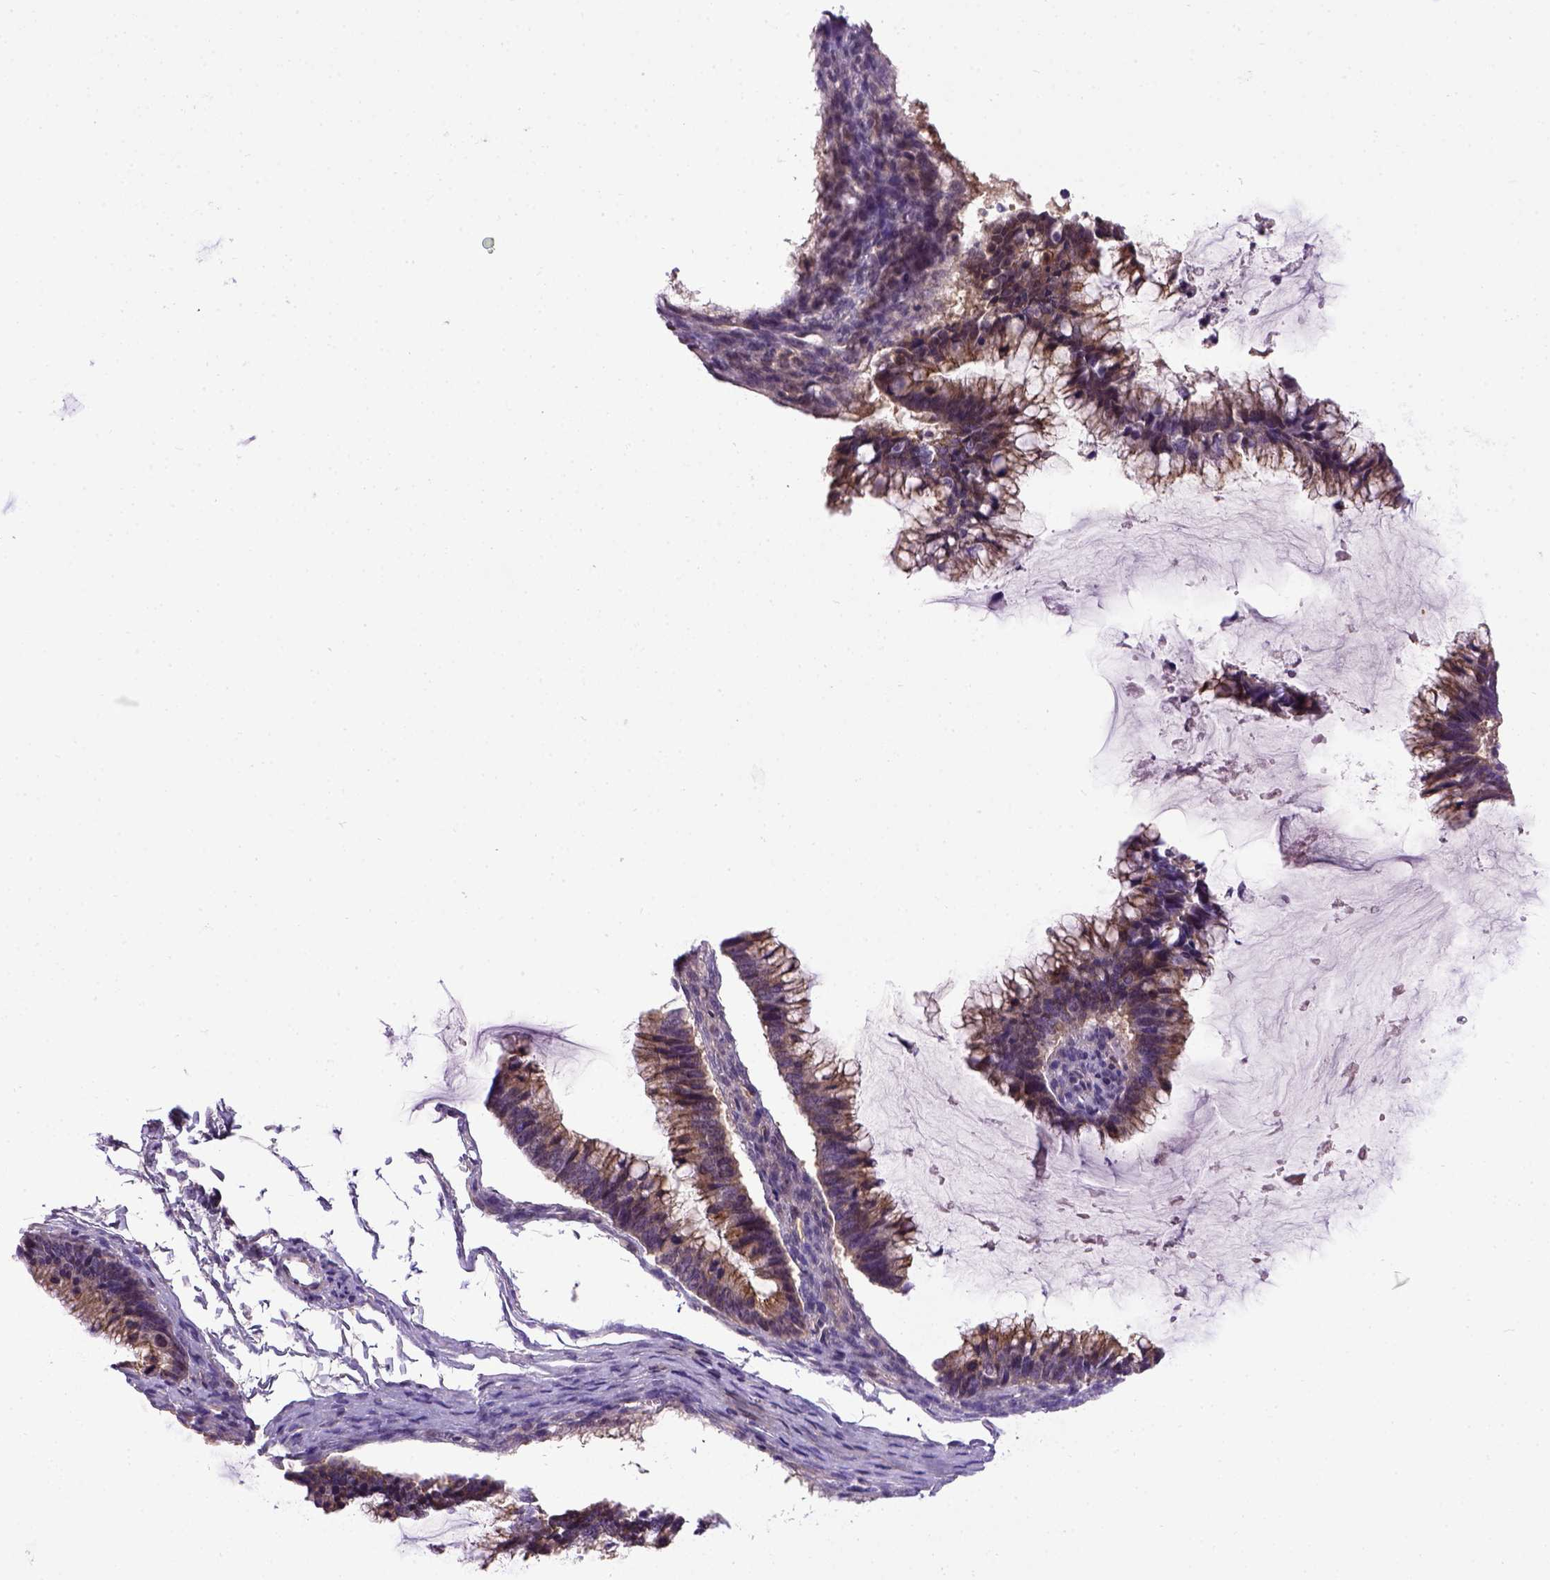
{"staining": {"intensity": "strong", "quantity": ">75%", "location": "cytoplasmic/membranous"}, "tissue": "ovarian cancer", "cell_type": "Tumor cells", "image_type": "cancer", "snomed": [{"axis": "morphology", "description": "Cystadenocarcinoma, mucinous, NOS"}, {"axis": "topography", "description": "Ovary"}], "caption": "Human ovarian mucinous cystadenocarcinoma stained with a protein marker displays strong staining in tumor cells.", "gene": "CDH1", "patient": {"sex": "female", "age": 38}}